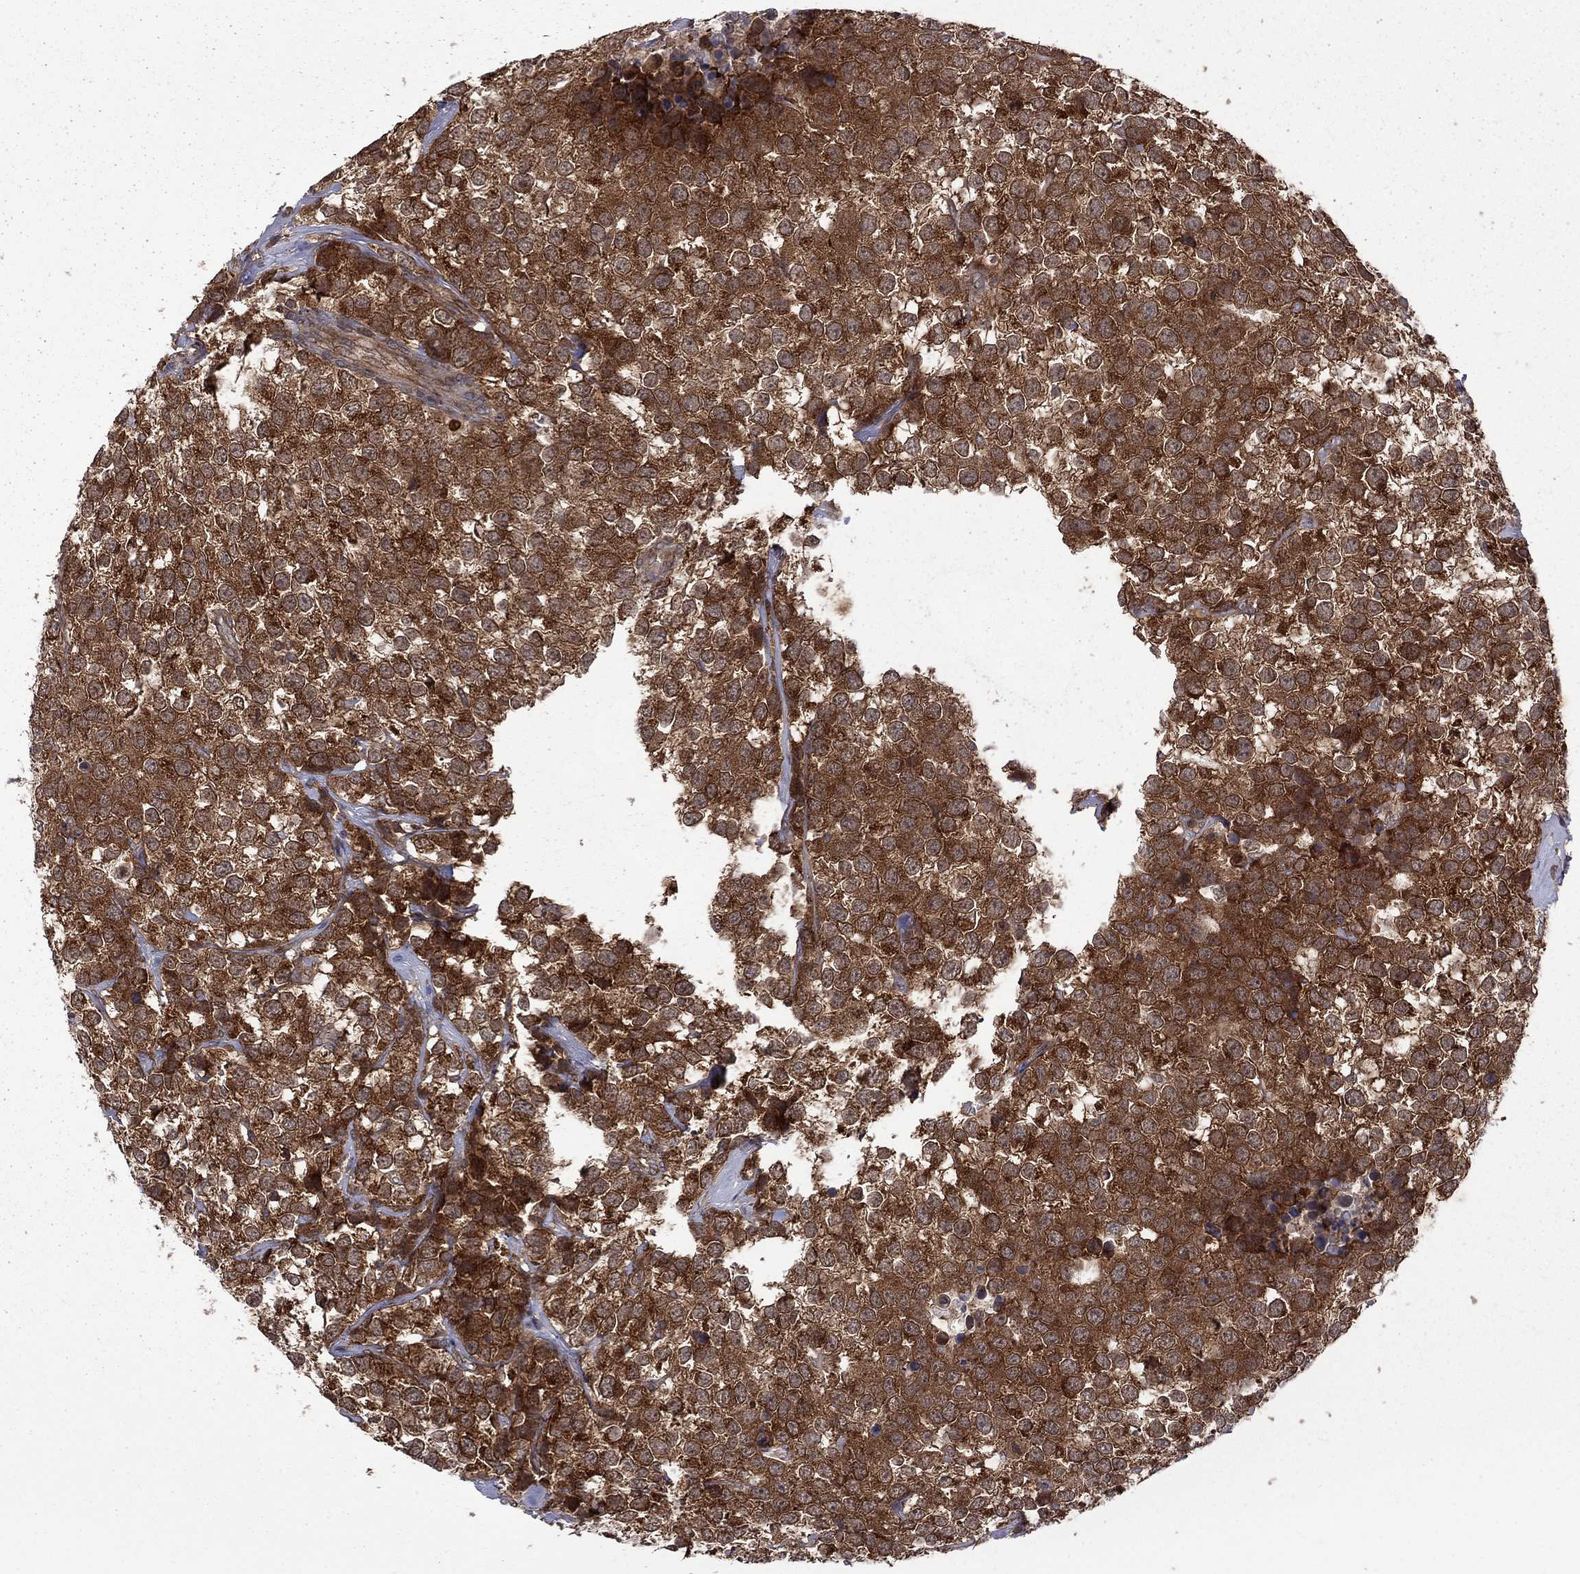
{"staining": {"intensity": "strong", "quantity": ">75%", "location": "cytoplasmic/membranous"}, "tissue": "testis cancer", "cell_type": "Tumor cells", "image_type": "cancer", "snomed": [{"axis": "morphology", "description": "Seminoma, NOS"}, {"axis": "topography", "description": "Testis"}], "caption": "Testis cancer (seminoma) stained for a protein (brown) exhibits strong cytoplasmic/membranous positive staining in approximately >75% of tumor cells.", "gene": "NAA50", "patient": {"sex": "male", "age": 59}}